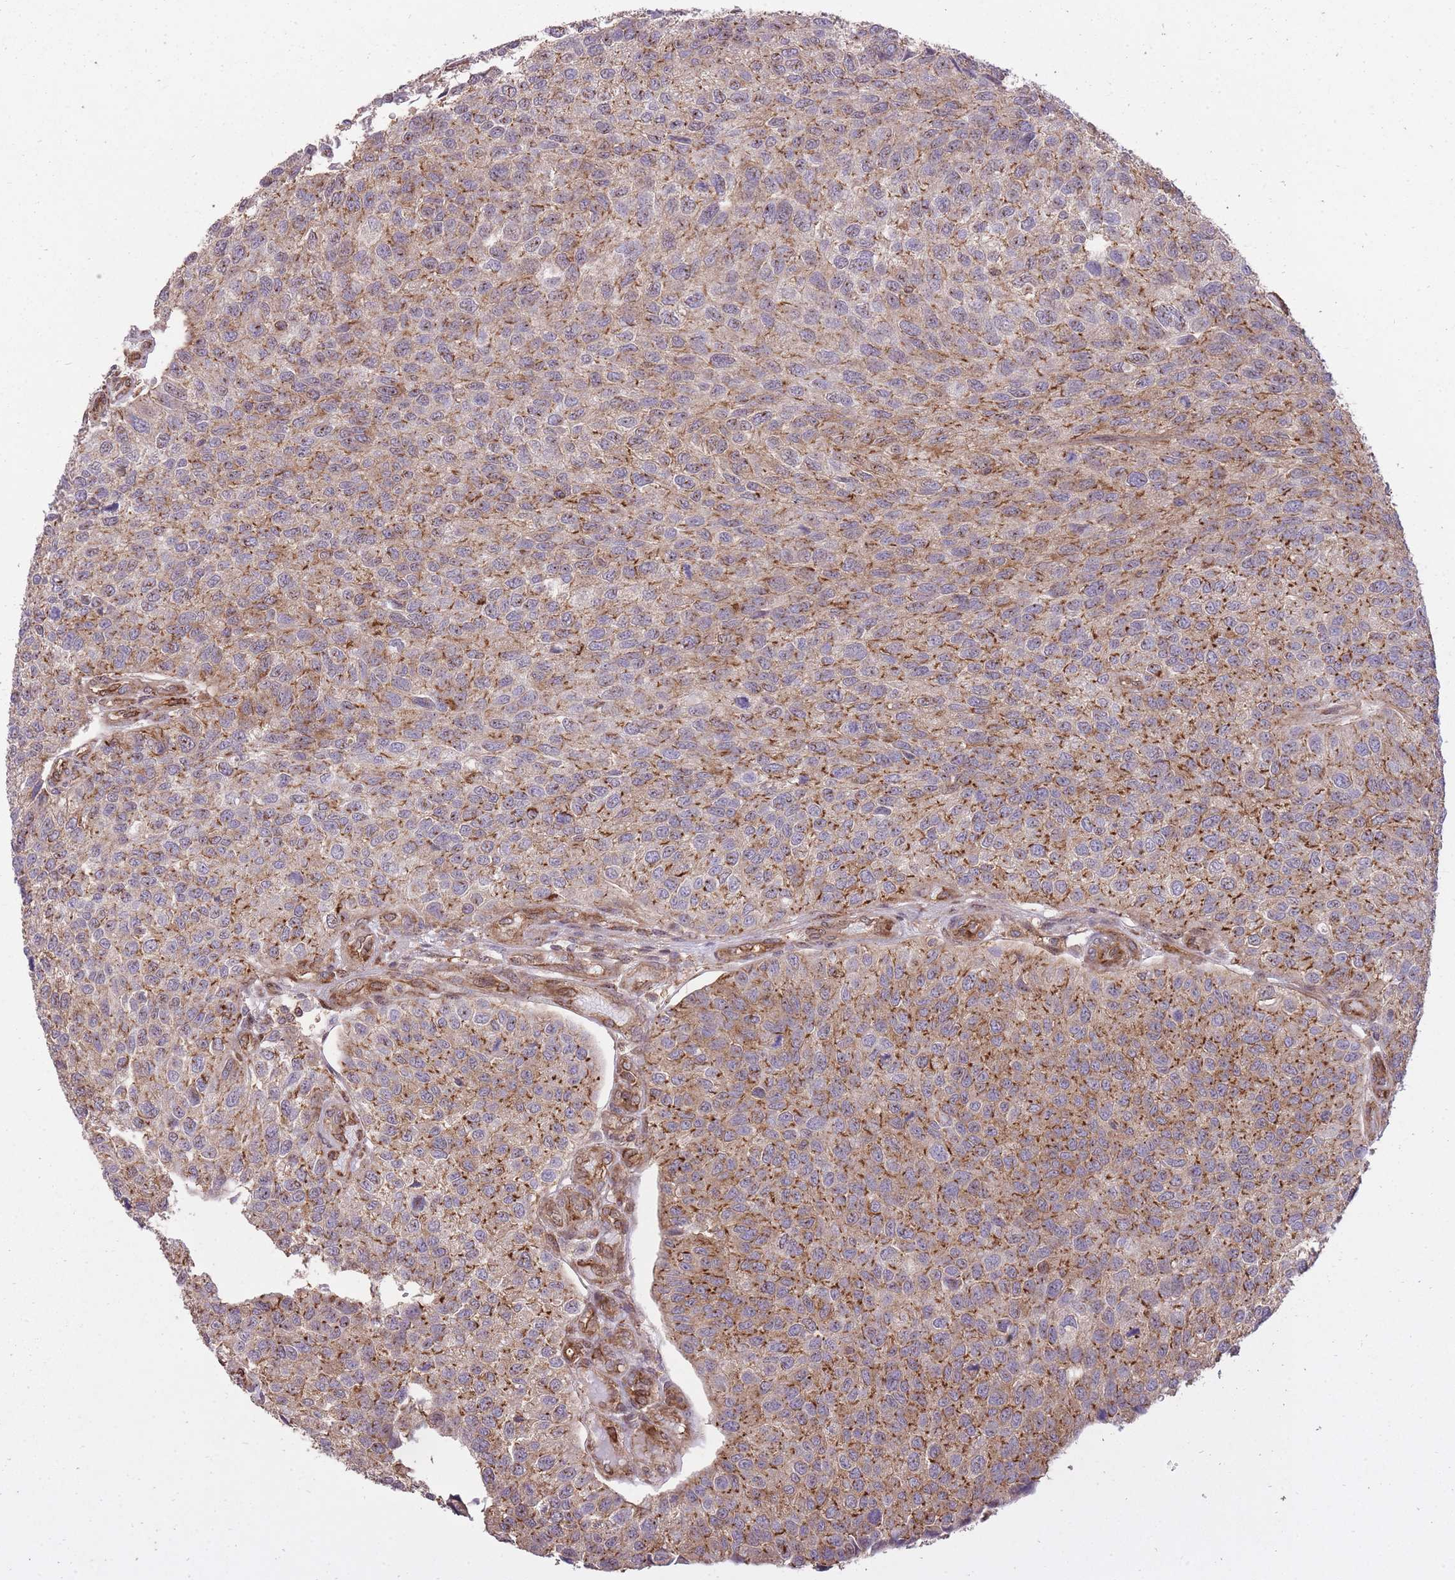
{"staining": {"intensity": "moderate", "quantity": "25%-75%", "location": "cytoplasmic/membranous"}, "tissue": "urothelial cancer", "cell_type": "Tumor cells", "image_type": "cancer", "snomed": [{"axis": "morphology", "description": "Urothelial carcinoma, NOS"}, {"axis": "topography", "description": "Urinary bladder"}], "caption": "Urothelial cancer stained with a protein marker exhibits moderate staining in tumor cells.", "gene": "PLD1", "patient": {"sex": "male", "age": 55}}